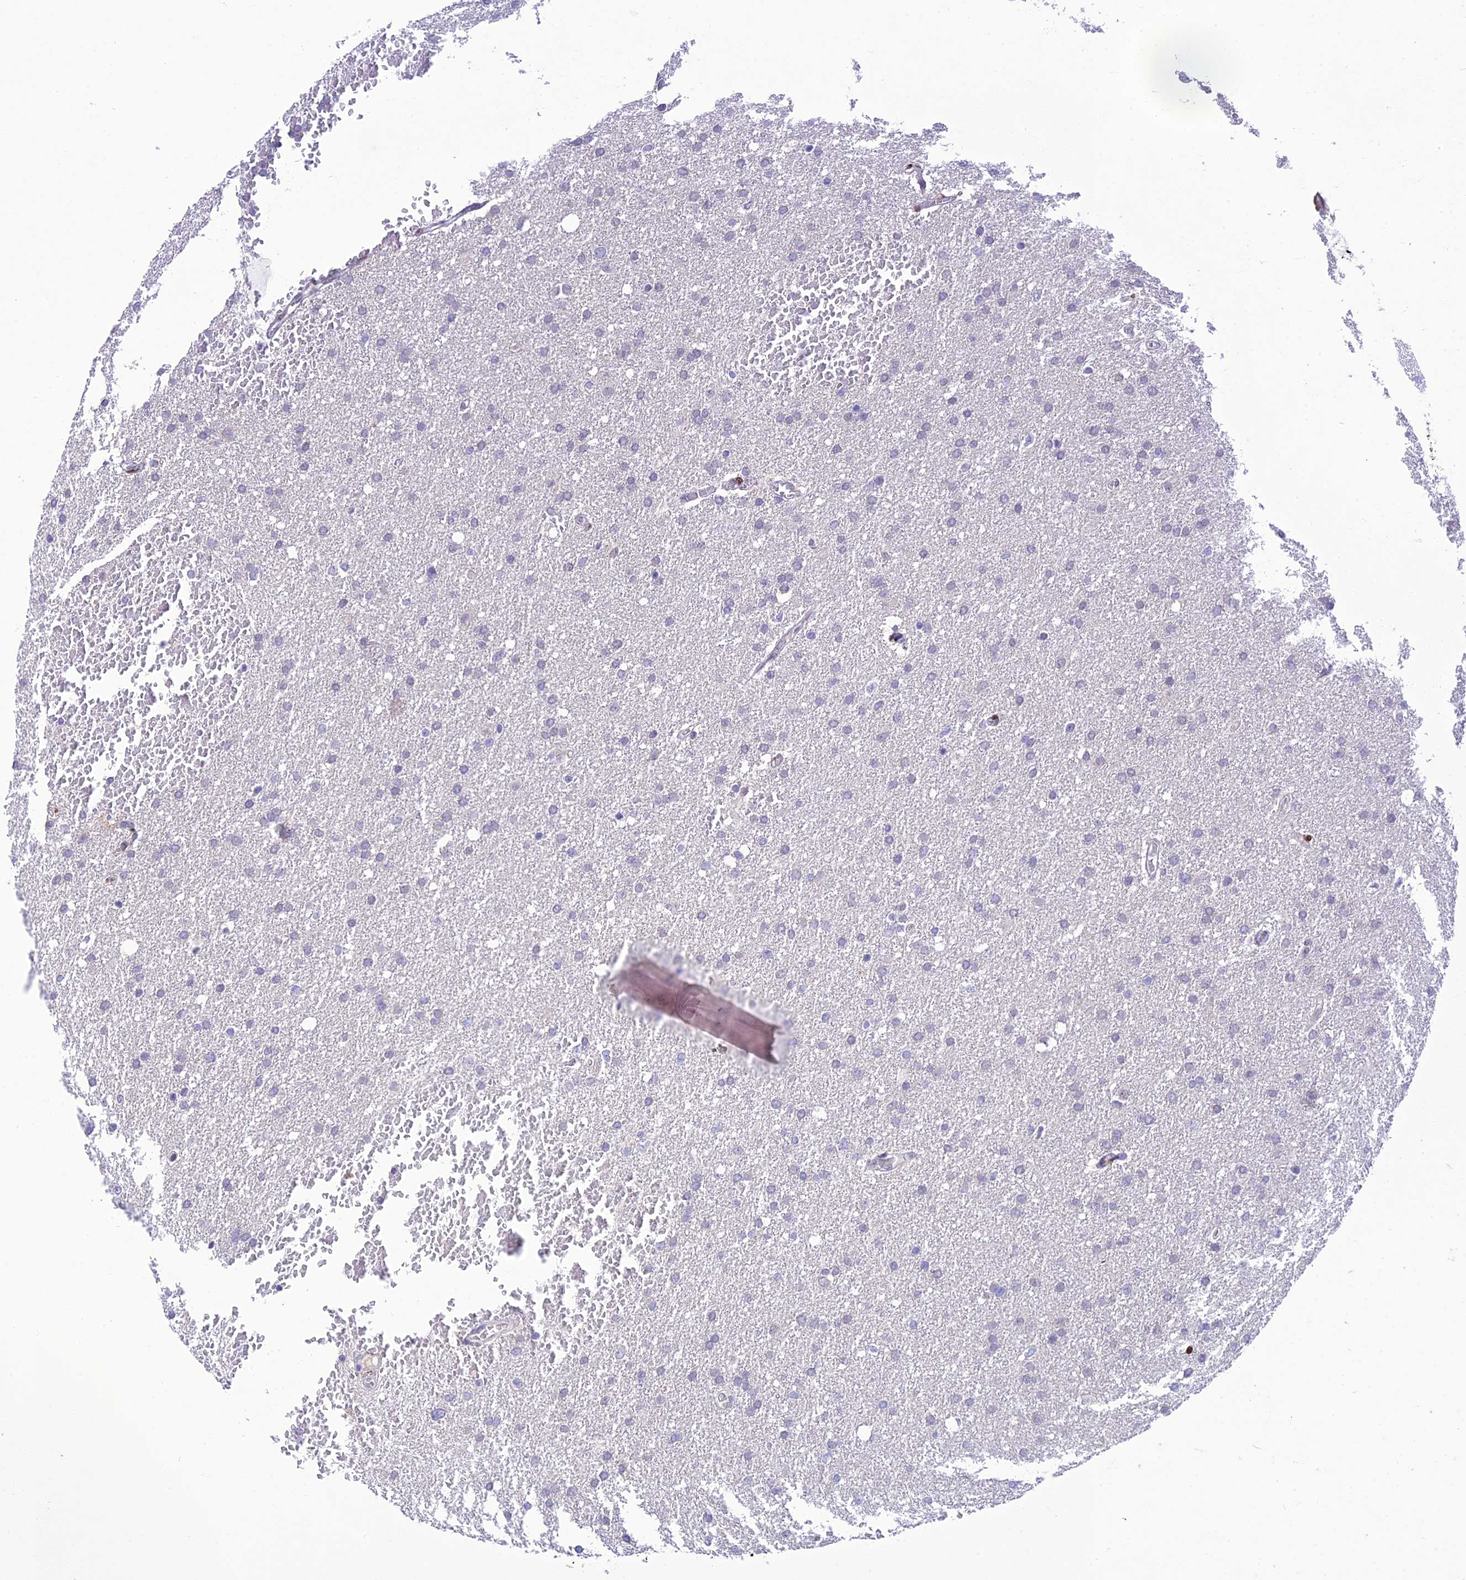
{"staining": {"intensity": "negative", "quantity": "none", "location": "none"}, "tissue": "glioma", "cell_type": "Tumor cells", "image_type": "cancer", "snomed": [{"axis": "morphology", "description": "Glioma, malignant, High grade"}, {"axis": "topography", "description": "Cerebral cortex"}], "caption": "Protein analysis of glioma exhibits no significant staining in tumor cells.", "gene": "HIC1", "patient": {"sex": "female", "age": 36}}